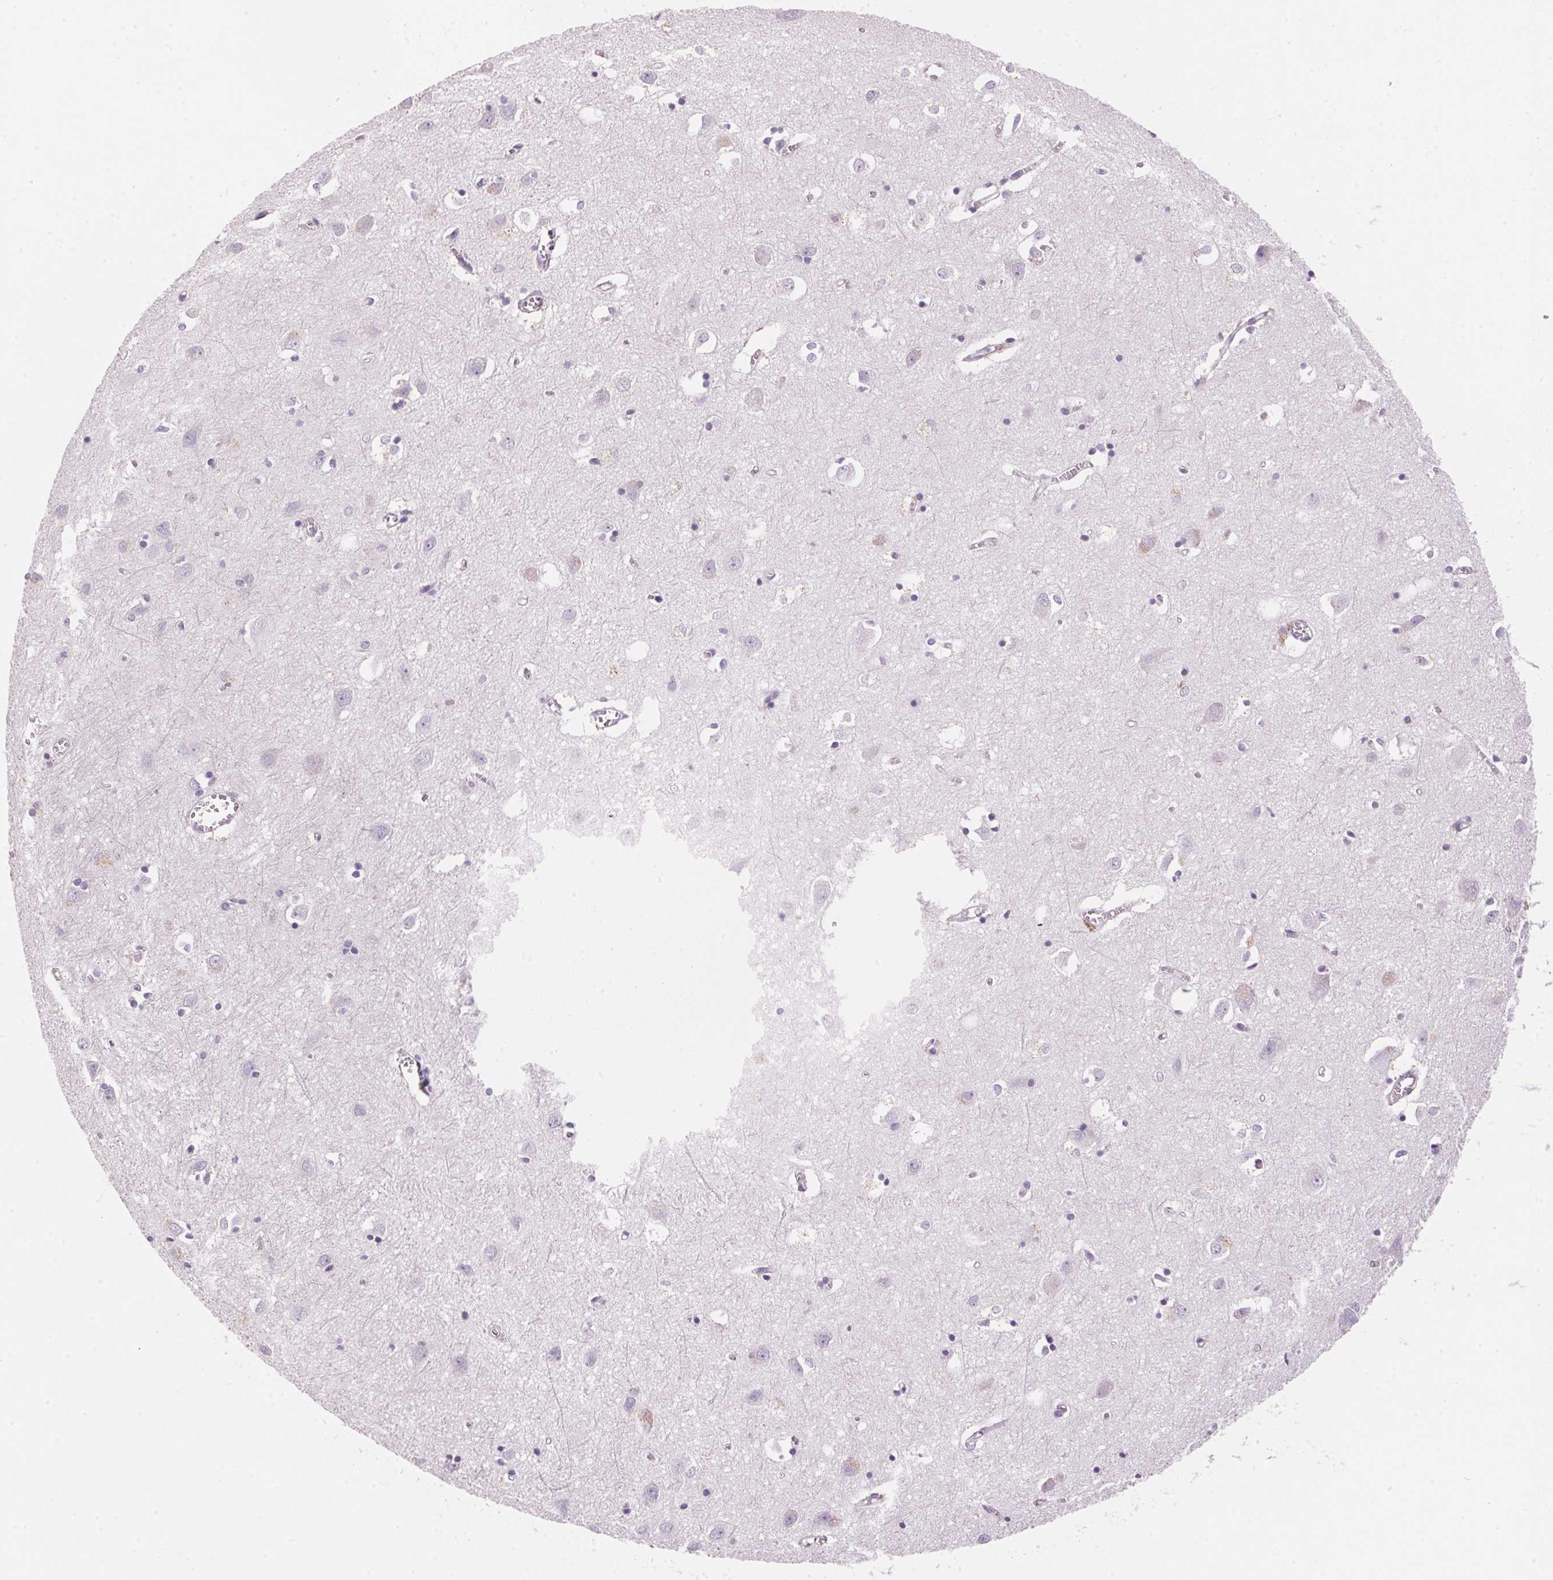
{"staining": {"intensity": "moderate", "quantity": "<25%", "location": "cytoplasmic/membranous"}, "tissue": "cerebral cortex", "cell_type": "Endothelial cells", "image_type": "normal", "snomed": [{"axis": "morphology", "description": "Normal tissue, NOS"}, {"axis": "topography", "description": "Cerebral cortex"}], "caption": "Normal cerebral cortex demonstrates moderate cytoplasmic/membranous positivity in about <25% of endothelial cells, visualized by immunohistochemistry.", "gene": "HSD17B2", "patient": {"sex": "male", "age": 70}}